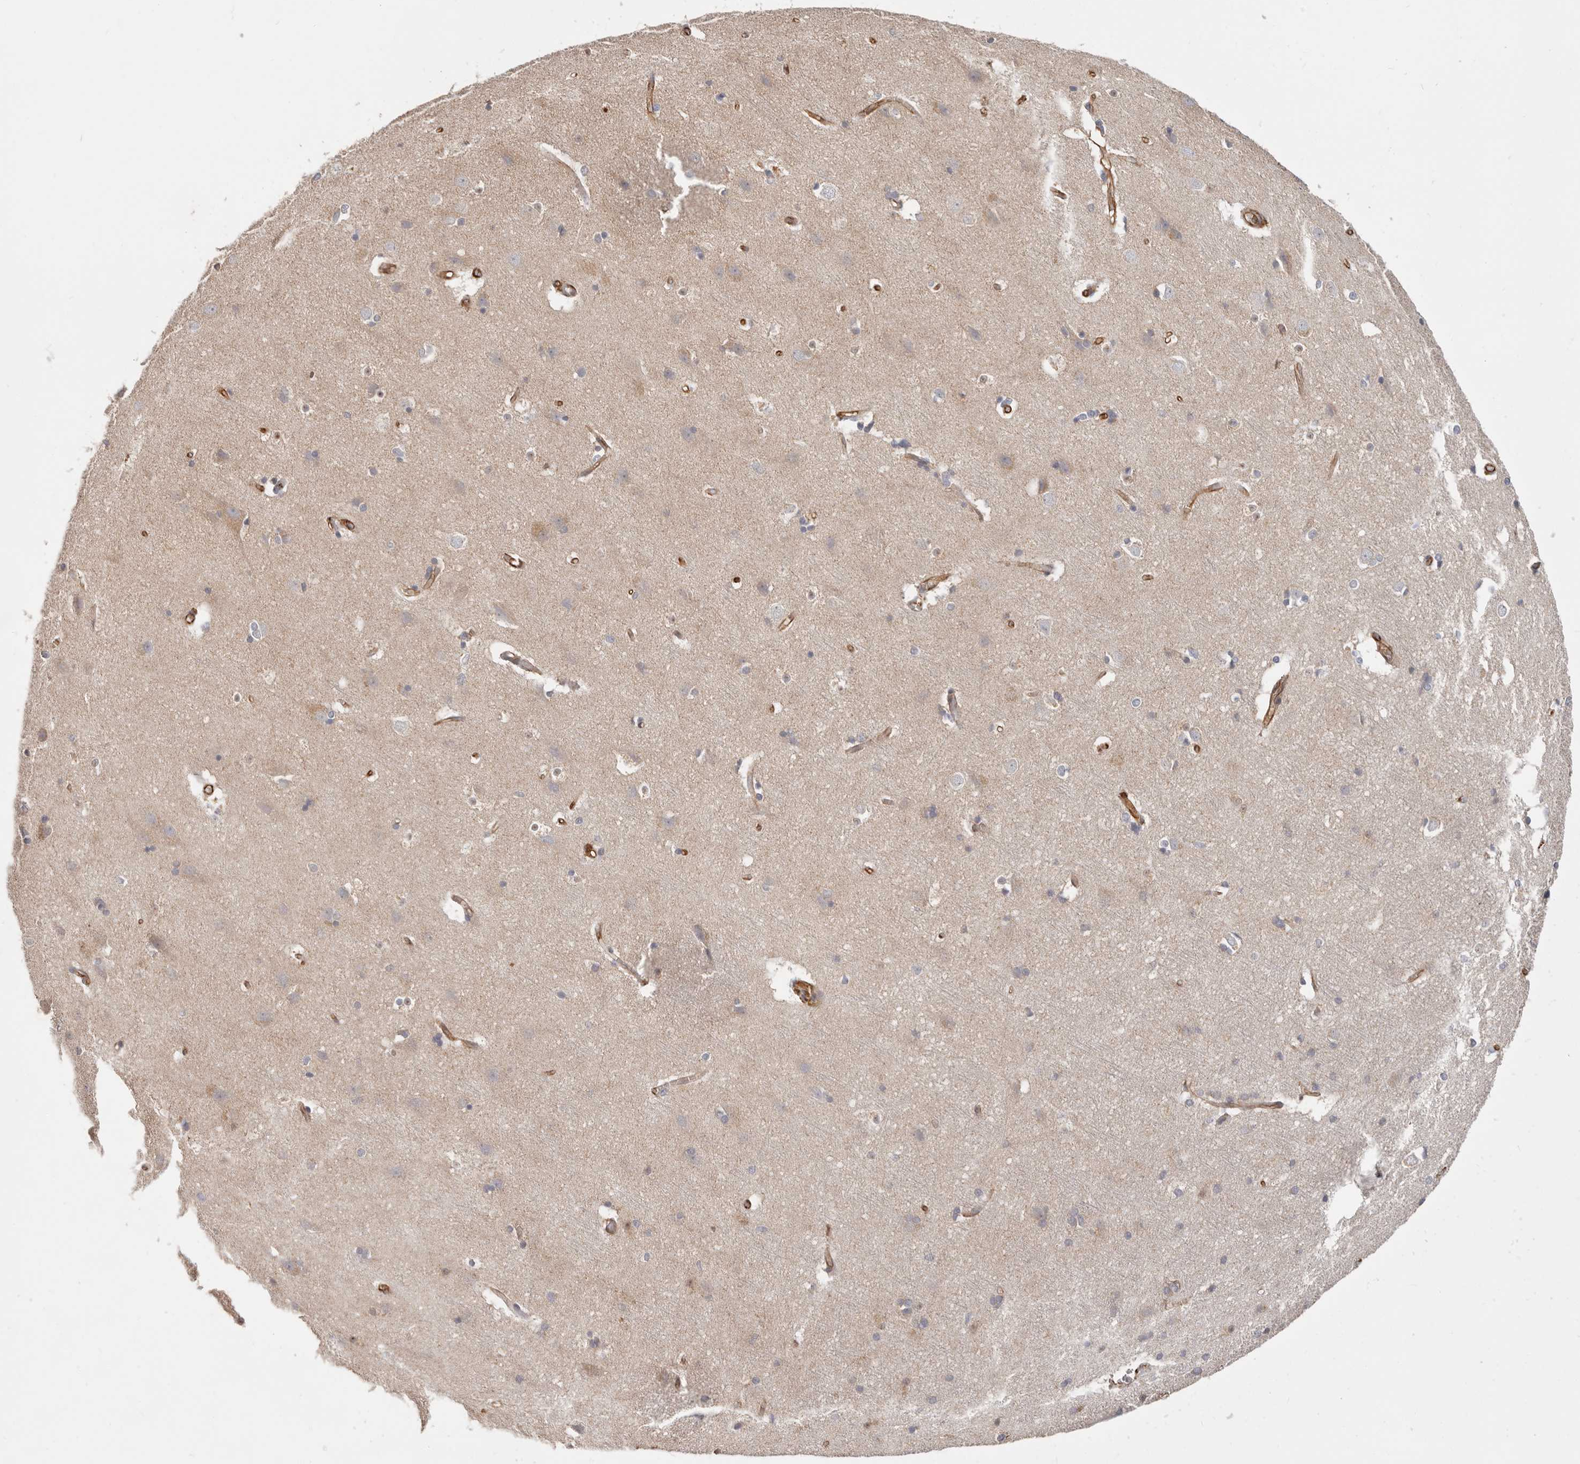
{"staining": {"intensity": "moderate", "quantity": ">75%", "location": "cytoplasmic/membranous"}, "tissue": "cerebral cortex", "cell_type": "Endothelial cells", "image_type": "normal", "snomed": [{"axis": "morphology", "description": "Normal tissue, NOS"}, {"axis": "topography", "description": "Cerebral cortex"}], "caption": "Protein expression analysis of normal human cerebral cortex reveals moderate cytoplasmic/membranous positivity in about >75% of endothelial cells. The protein of interest is shown in brown color, while the nuclei are stained blue.", "gene": "SPRING1", "patient": {"sex": "male", "age": 54}}